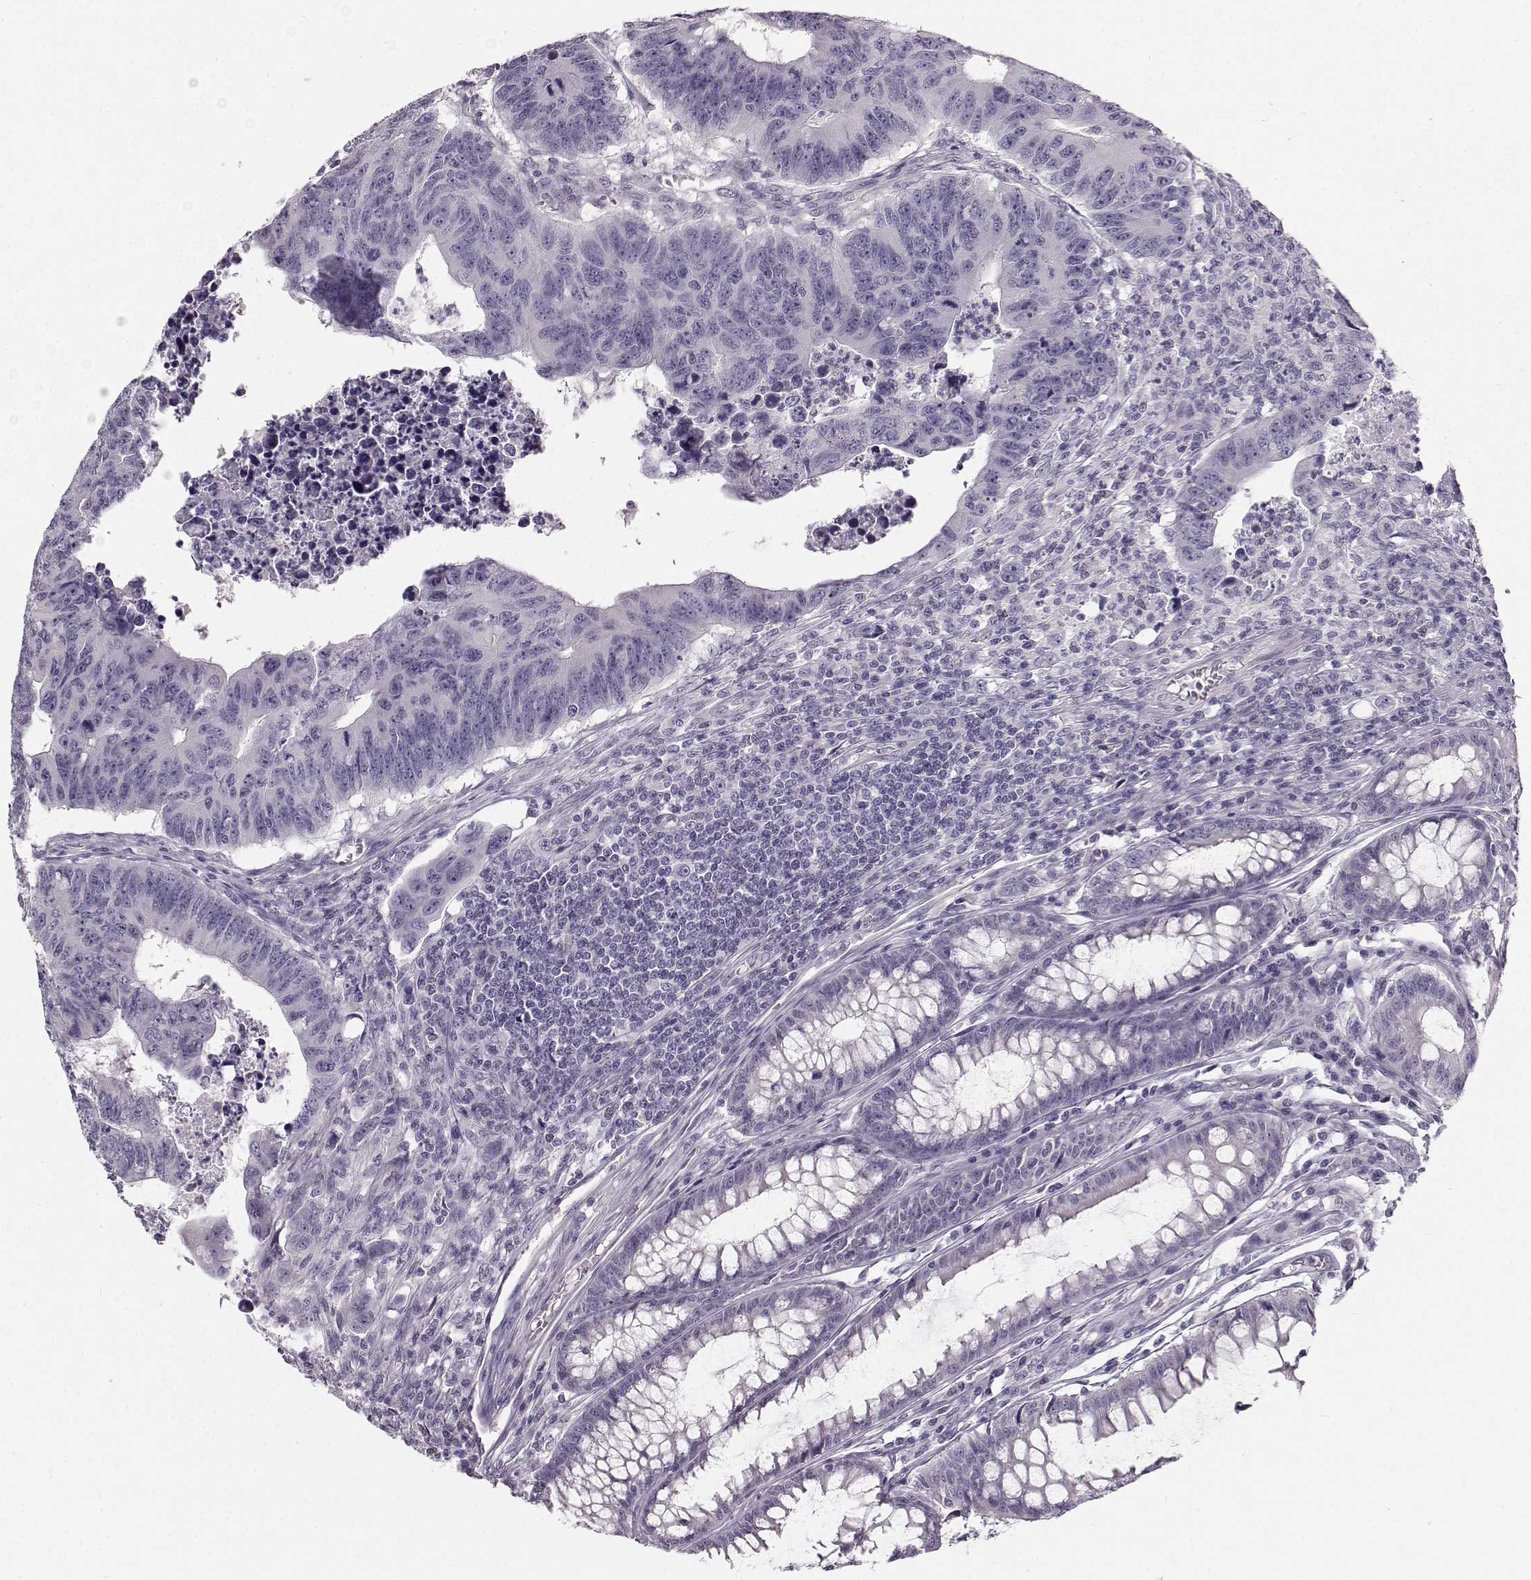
{"staining": {"intensity": "negative", "quantity": "none", "location": "none"}, "tissue": "colorectal cancer", "cell_type": "Tumor cells", "image_type": "cancer", "snomed": [{"axis": "morphology", "description": "Adenocarcinoma, NOS"}, {"axis": "topography", "description": "Rectum"}], "caption": "The micrograph reveals no staining of tumor cells in colorectal adenocarcinoma.", "gene": "OIP5", "patient": {"sex": "female", "age": 85}}